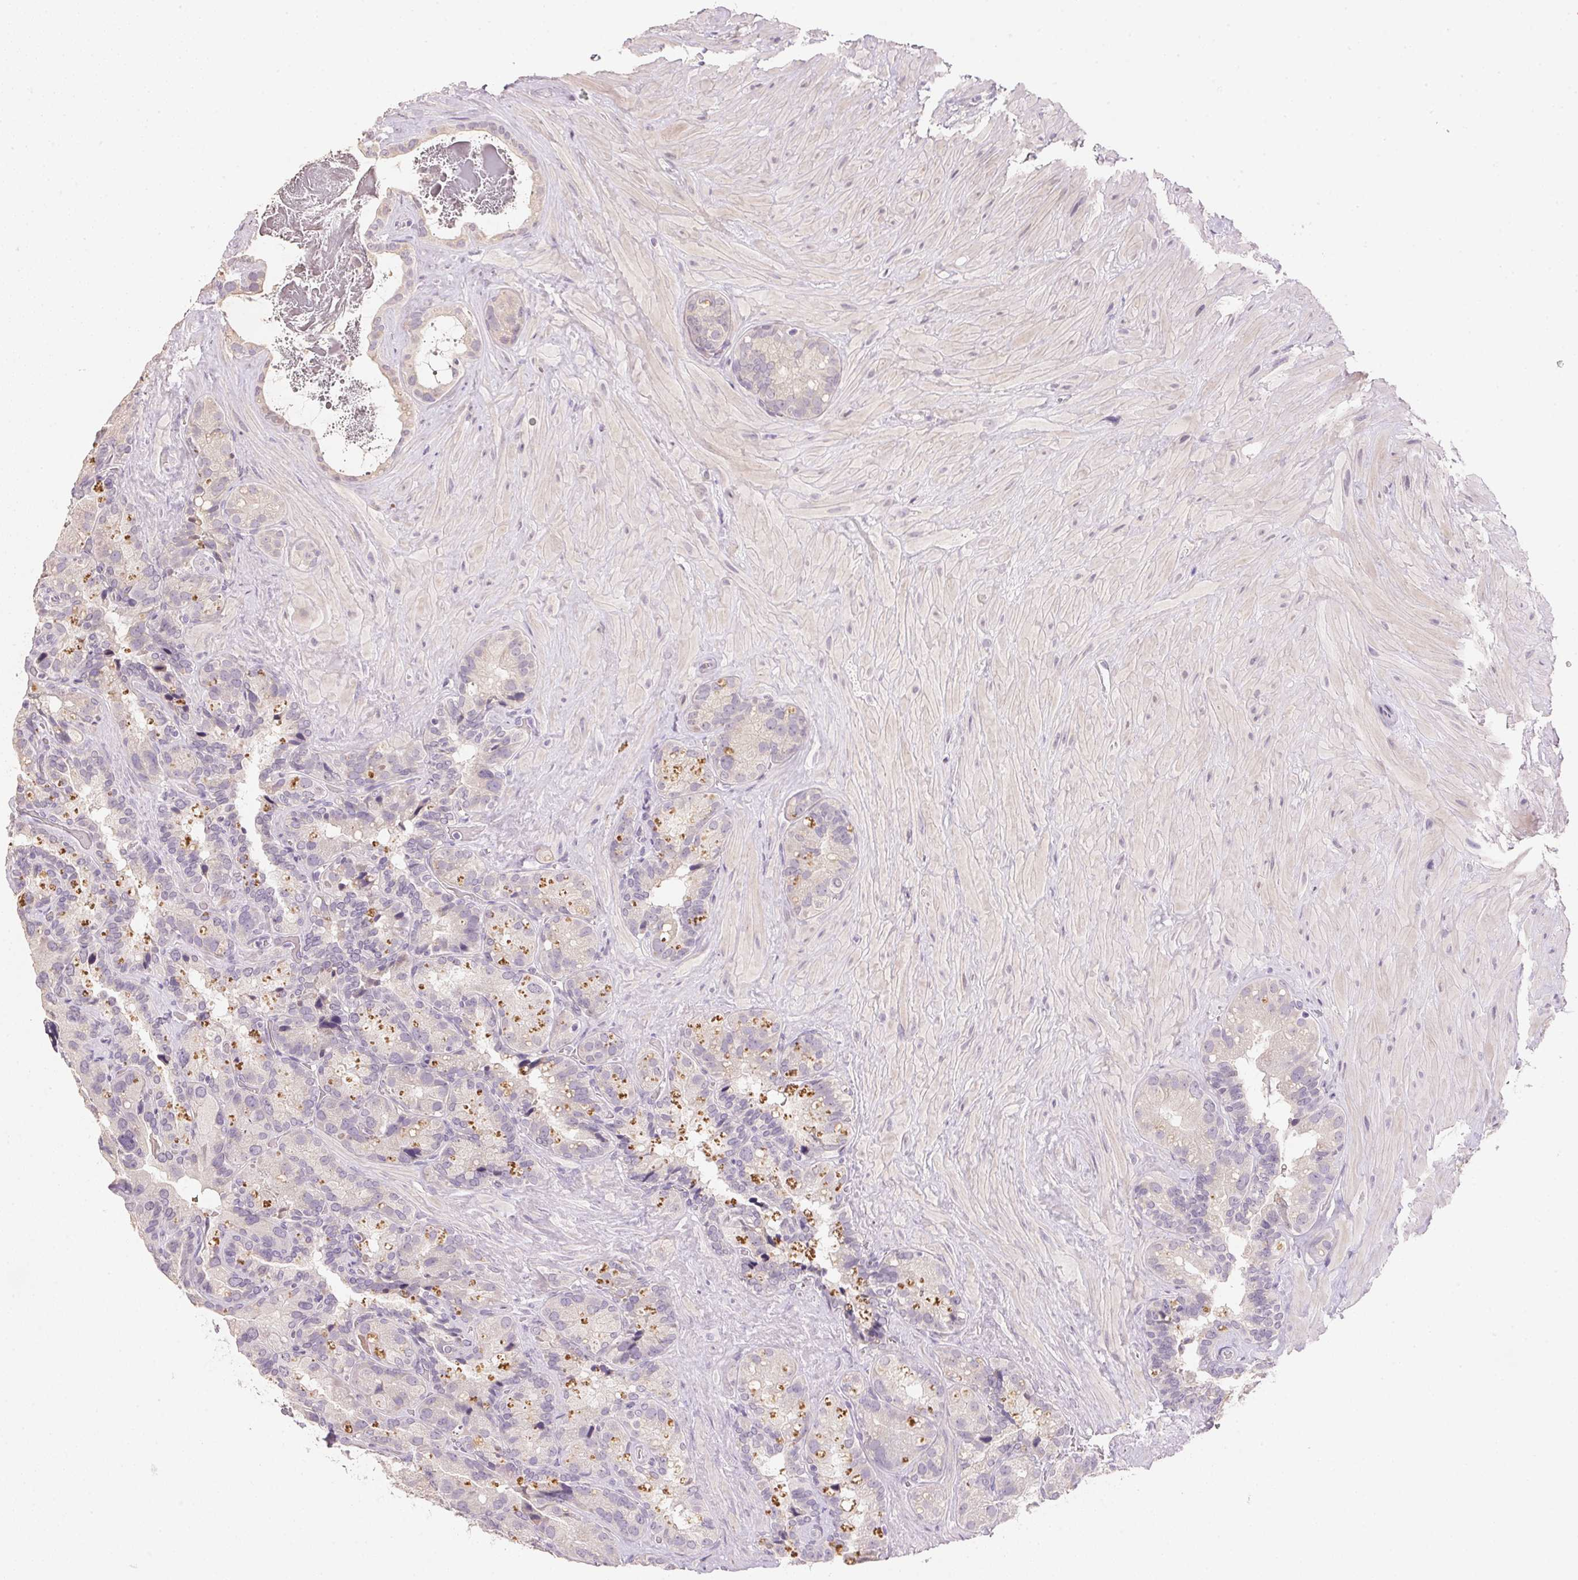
{"staining": {"intensity": "negative", "quantity": "none", "location": "none"}, "tissue": "seminal vesicle", "cell_type": "Glandular cells", "image_type": "normal", "snomed": [{"axis": "morphology", "description": "Normal tissue, NOS"}, {"axis": "topography", "description": "Seminal veicle"}], "caption": "Glandular cells show no significant protein positivity in normal seminal vesicle.", "gene": "DHCR24", "patient": {"sex": "male", "age": 60}}